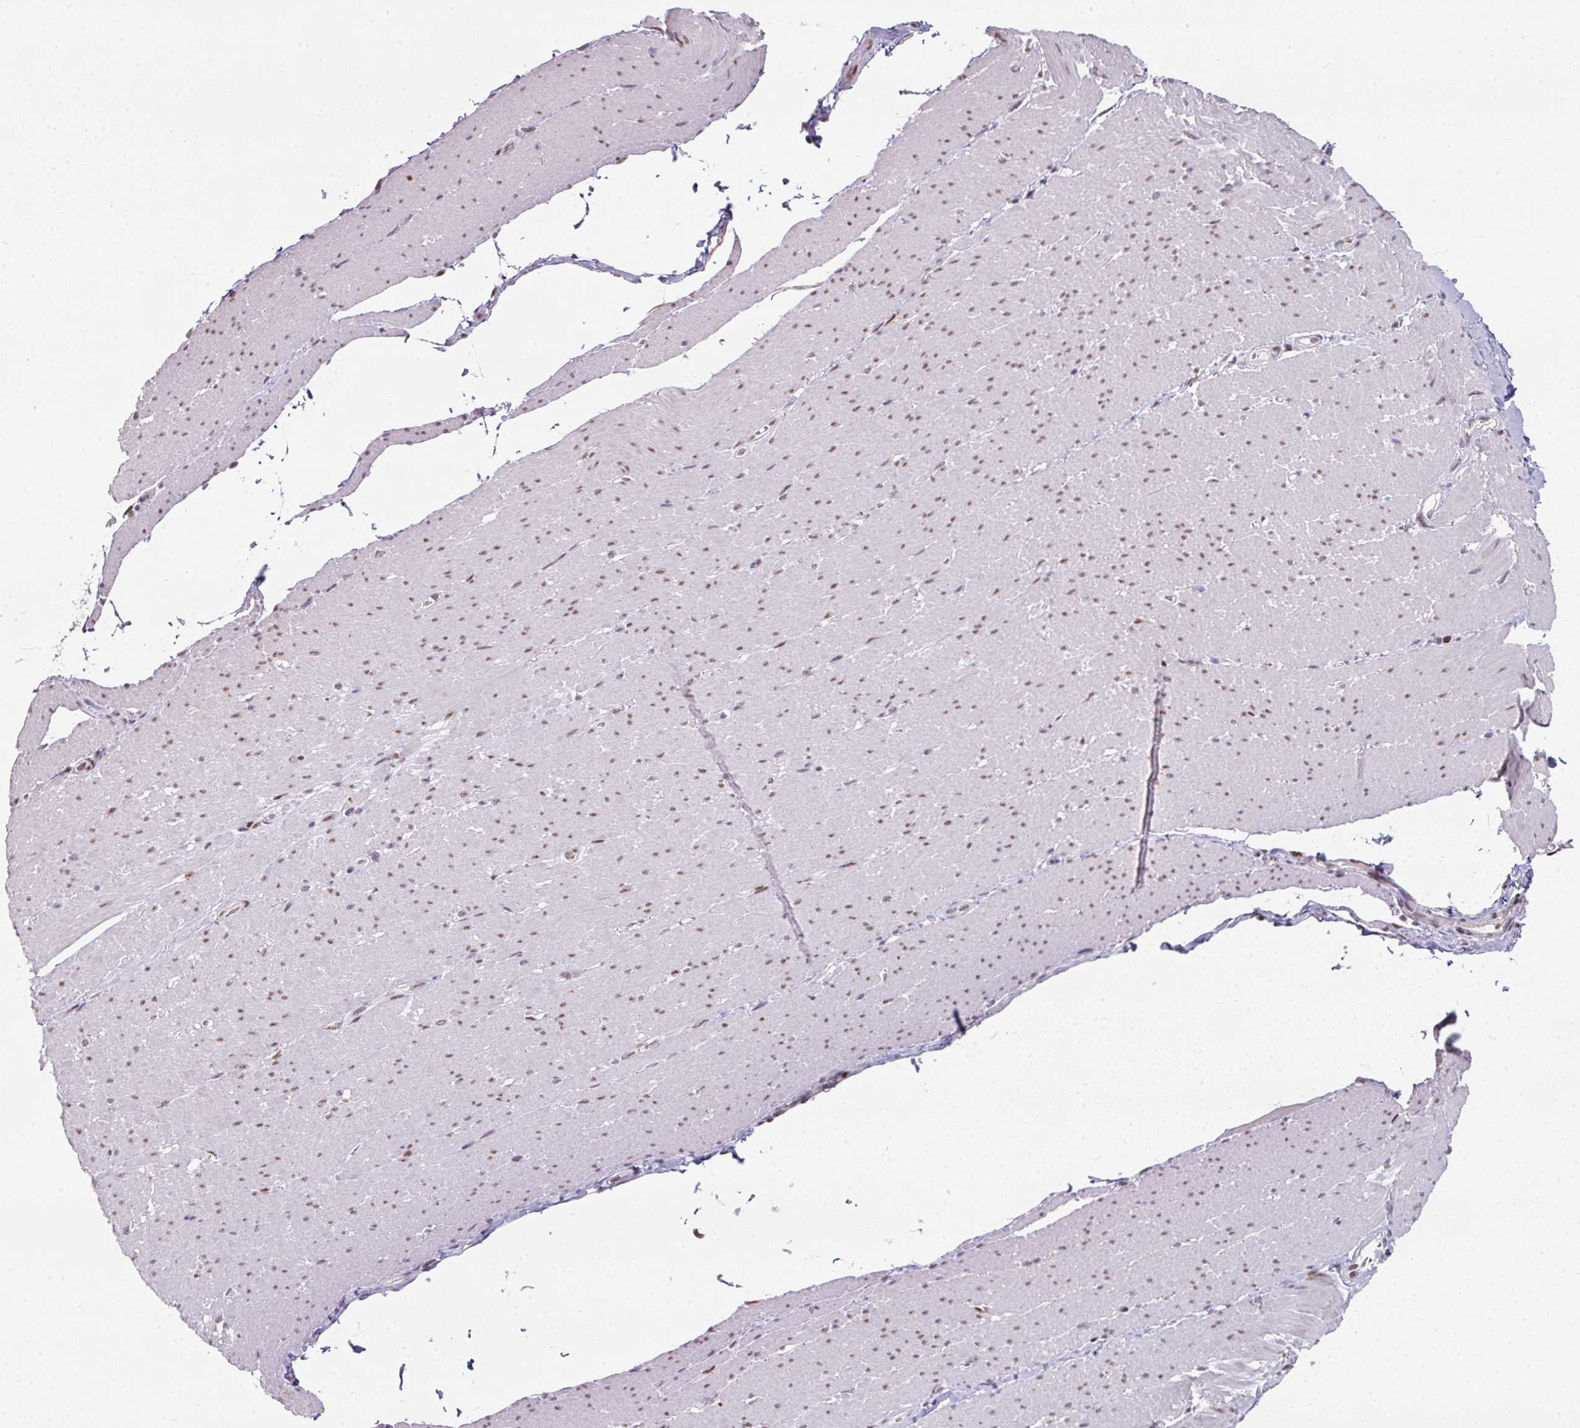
{"staining": {"intensity": "moderate", "quantity": "25%-75%", "location": "nuclear"}, "tissue": "smooth muscle", "cell_type": "Smooth muscle cells", "image_type": "normal", "snomed": [{"axis": "morphology", "description": "Normal tissue, NOS"}, {"axis": "topography", "description": "Smooth muscle"}, {"axis": "topography", "description": "Rectum"}], "caption": "Normal smooth muscle demonstrates moderate nuclear expression in about 25%-75% of smooth muscle cells, visualized by immunohistochemistry.", "gene": "ENSG00000283782", "patient": {"sex": "male", "age": 53}}